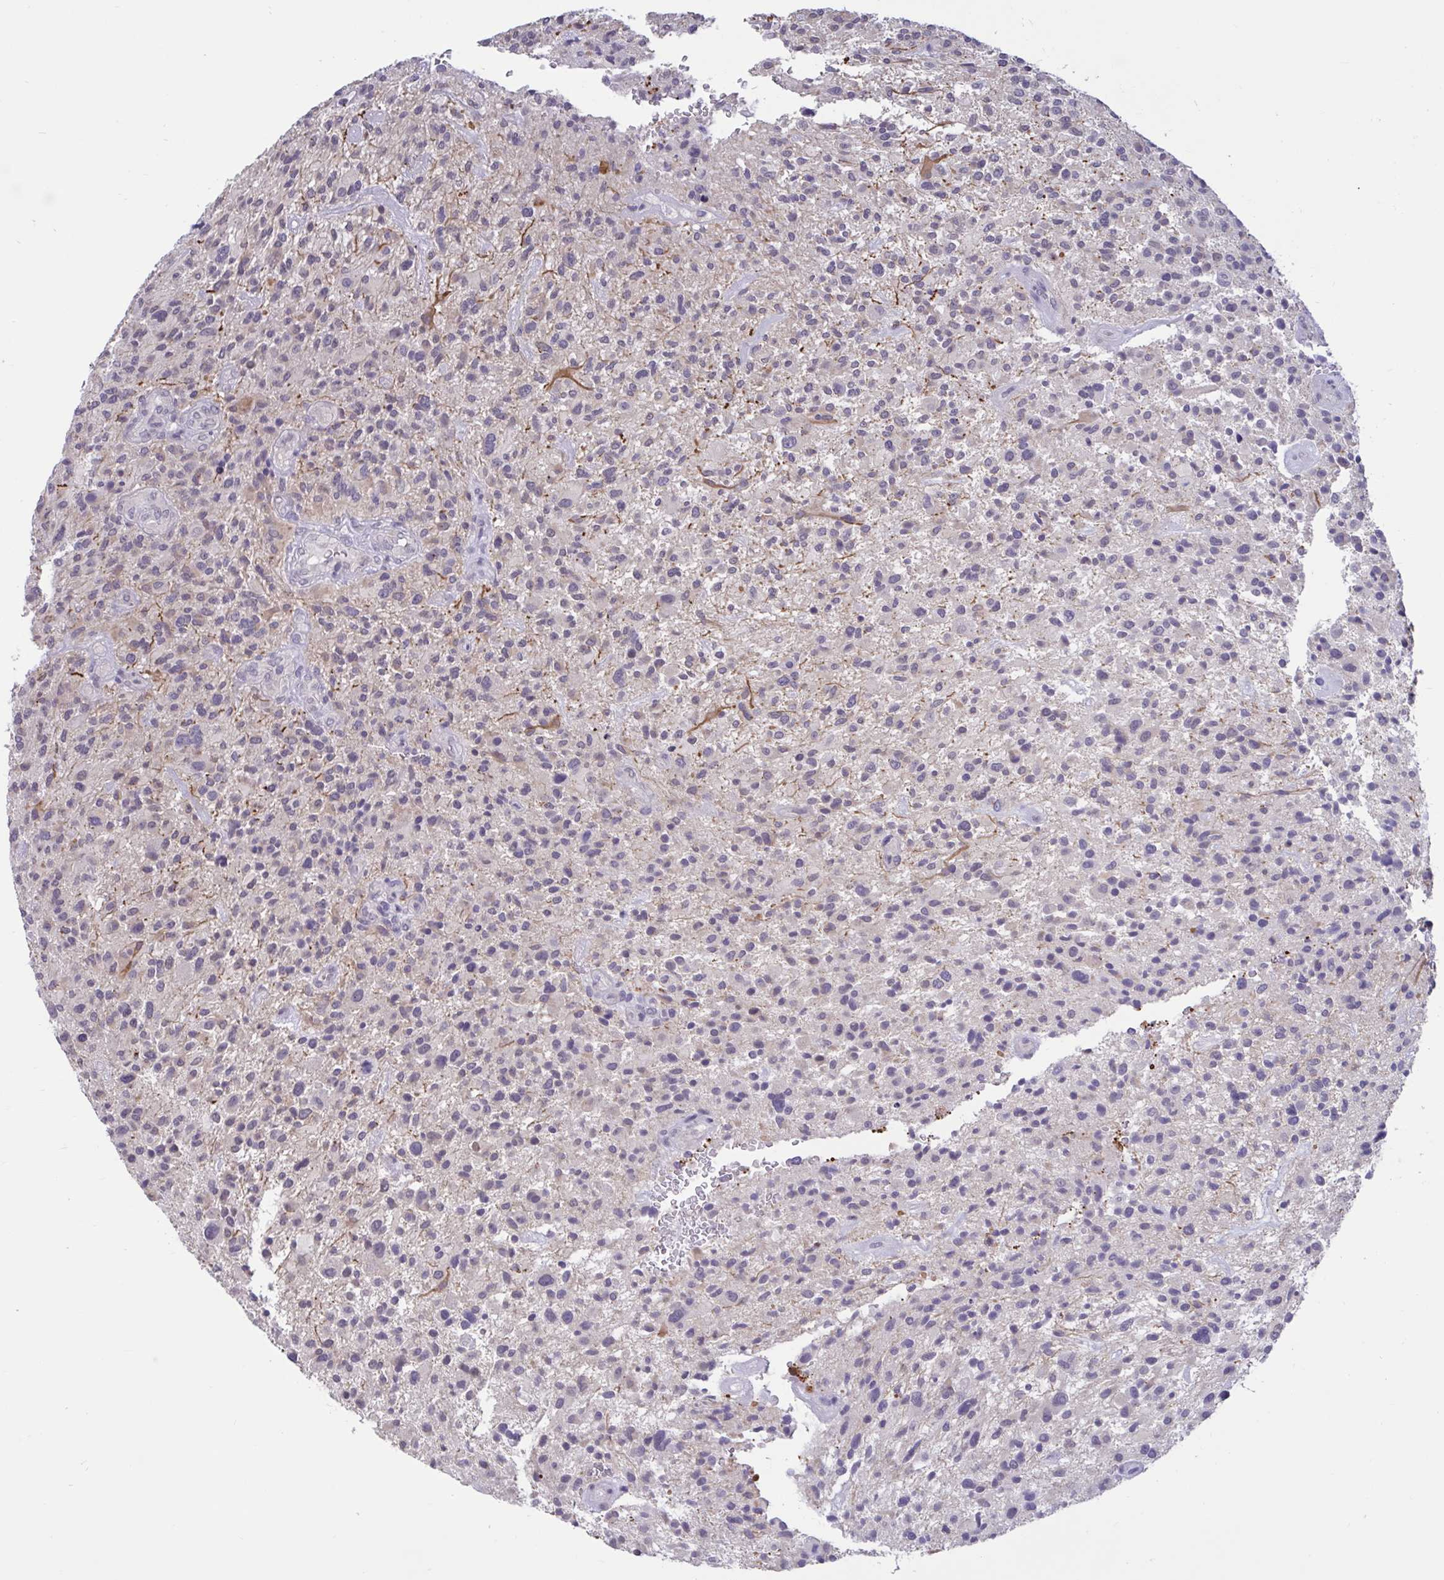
{"staining": {"intensity": "weak", "quantity": "<25%", "location": "cytoplasmic/membranous"}, "tissue": "glioma", "cell_type": "Tumor cells", "image_type": "cancer", "snomed": [{"axis": "morphology", "description": "Glioma, malignant, High grade"}, {"axis": "topography", "description": "Brain"}], "caption": "An immunohistochemistry (IHC) photomicrograph of glioma is shown. There is no staining in tumor cells of glioma.", "gene": "ARPP19", "patient": {"sex": "male", "age": 47}}